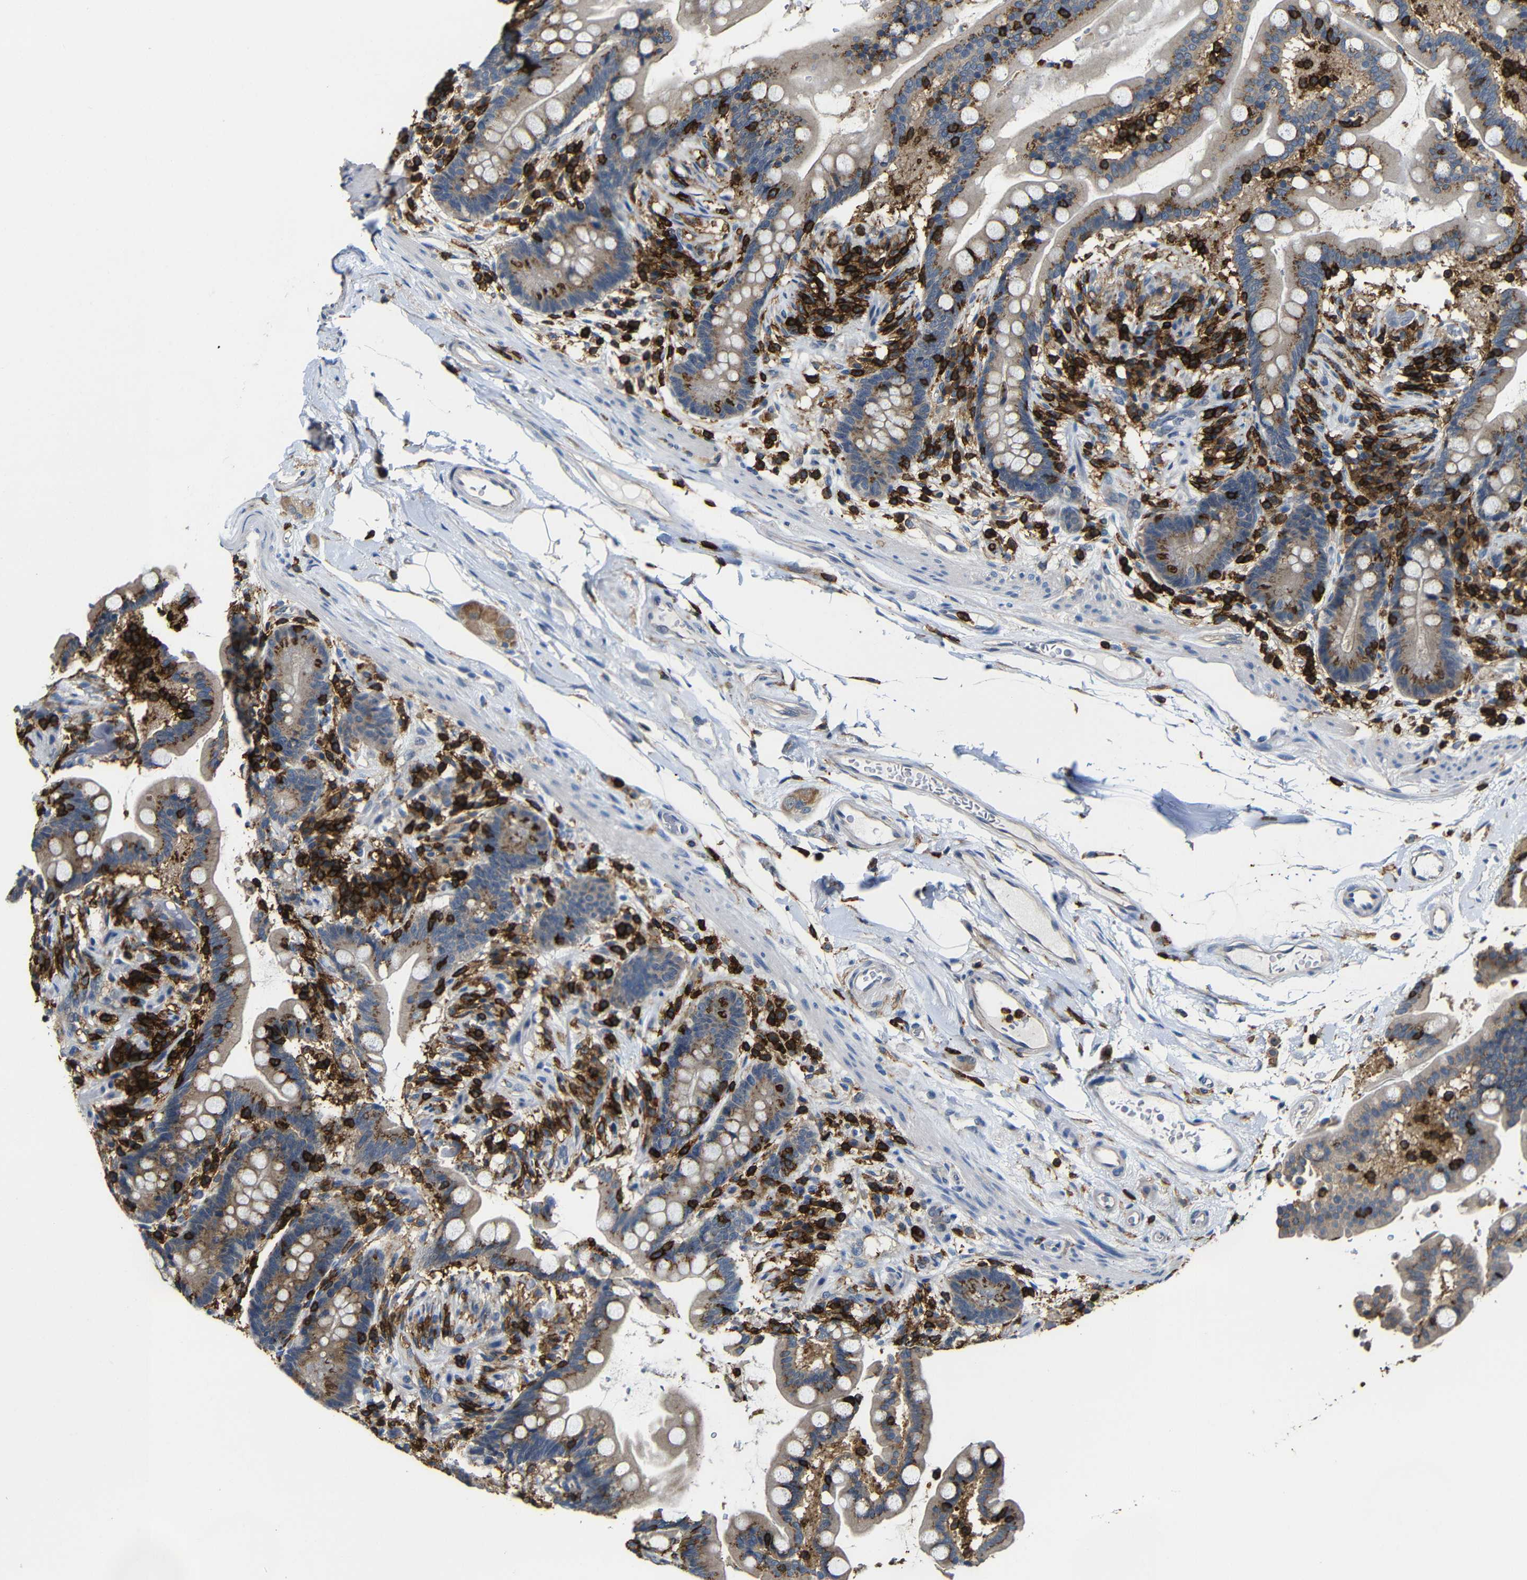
{"staining": {"intensity": "weak", "quantity": "25%-75%", "location": "cytoplasmic/membranous"}, "tissue": "colon", "cell_type": "Endothelial cells", "image_type": "normal", "snomed": [{"axis": "morphology", "description": "Normal tissue, NOS"}, {"axis": "topography", "description": "Colon"}], "caption": "Immunohistochemistry histopathology image of unremarkable colon: human colon stained using immunohistochemistry shows low levels of weak protein expression localized specifically in the cytoplasmic/membranous of endothelial cells, appearing as a cytoplasmic/membranous brown color.", "gene": "P2RY12", "patient": {"sex": "male", "age": 73}}